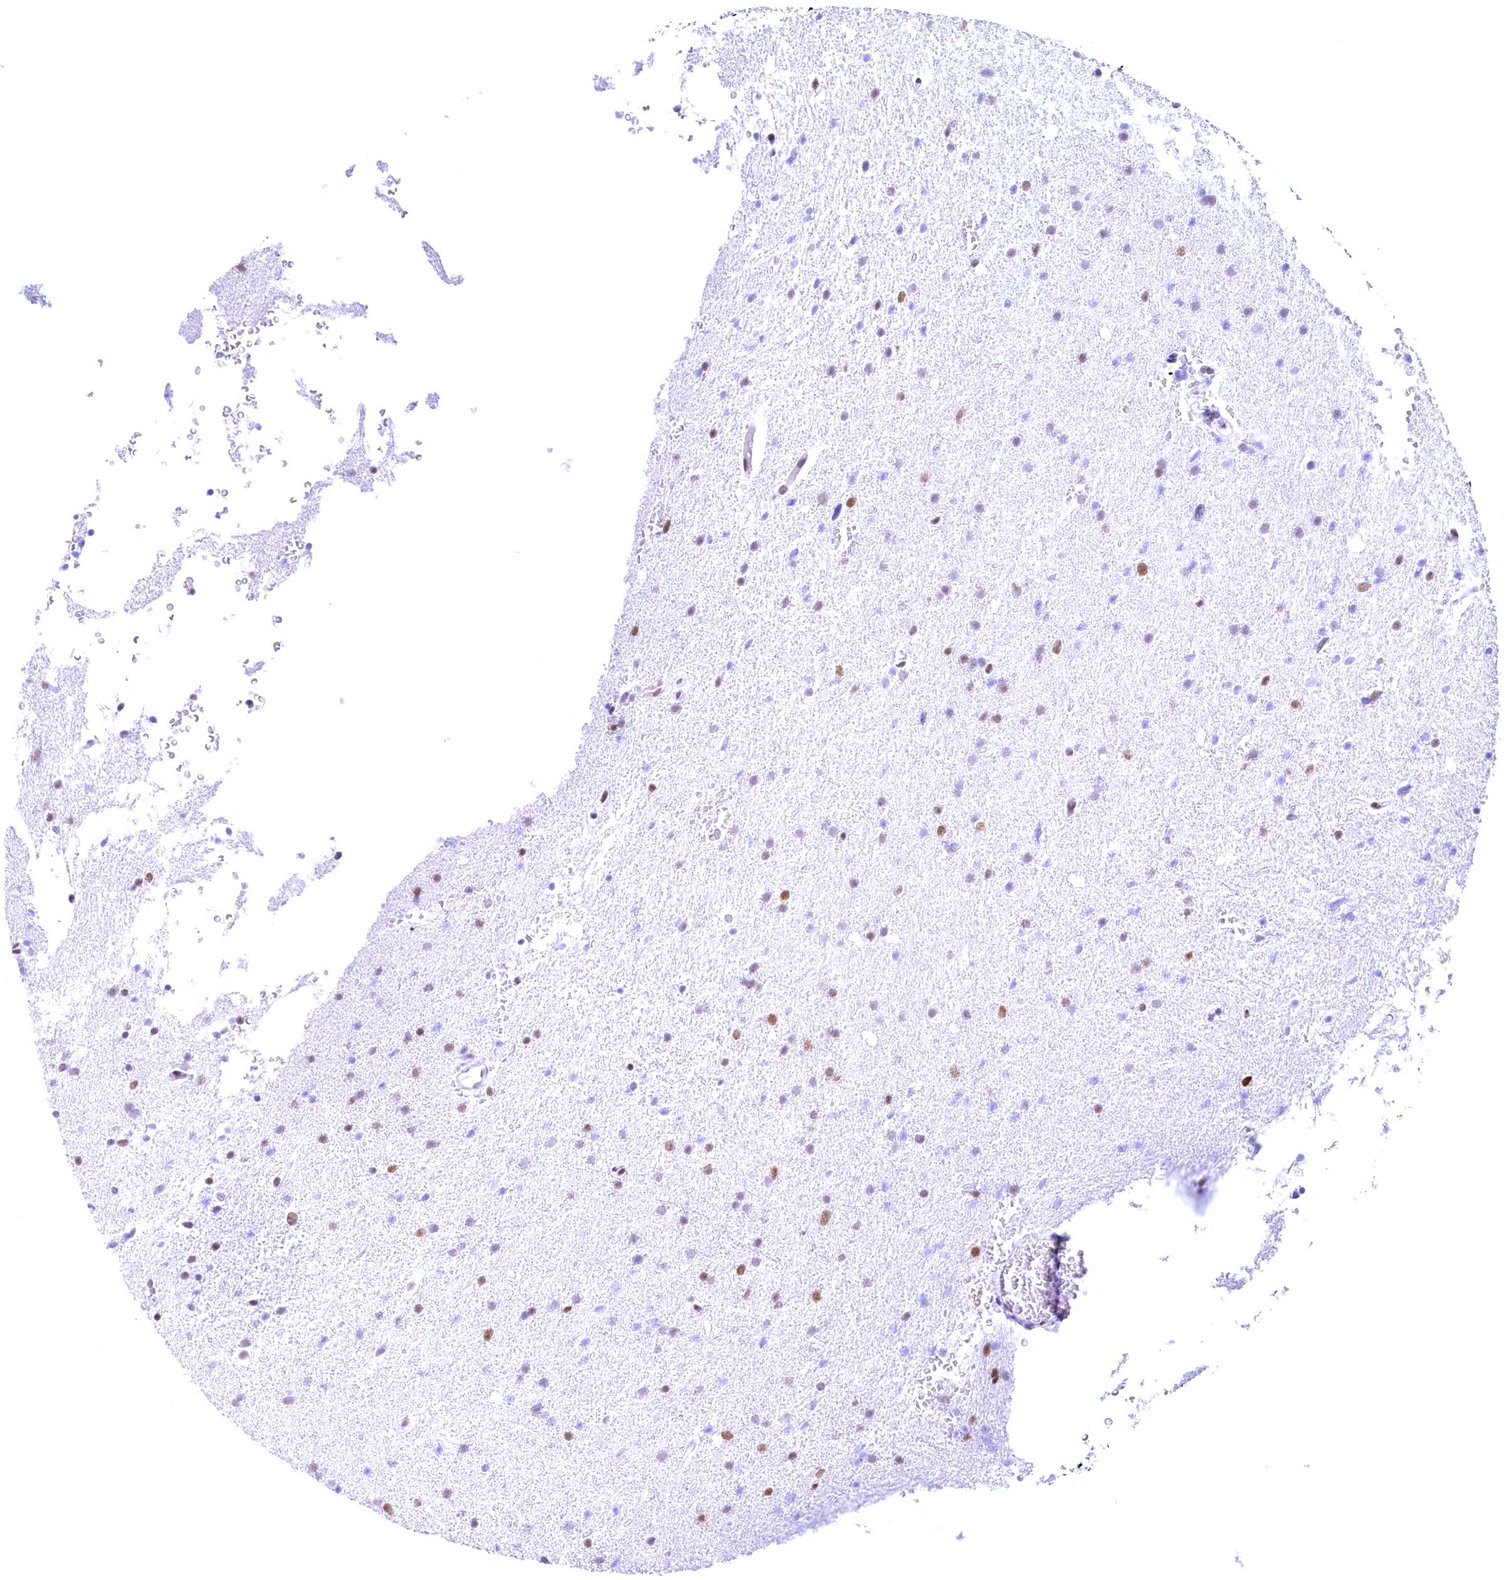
{"staining": {"intensity": "moderate", "quantity": "<25%", "location": "nuclear"}, "tissue": "glioma", "cell_type": "Tumor cells", "image_type": "cancer", "snomed": [{"axis": "morphology", "description": "Glioma, malignant, High grade"}, {"axis": "topography", "description": "Cerebral cortex"}], "caption": "Malignant glioma (high-grade) tissue exhibits moderate nuclear staining in approximately <25% of tumor cells, visualized by immunohistochemistry. The staining was performed using DAB (3,3'-diaminobenzidine) to visualize the protein expression in brown, while the nuclei were stained in blue with hematoxylin (Magnification: 20x).", "gene": "CDC26", "patient": {"sex": "female", "age": 36}}